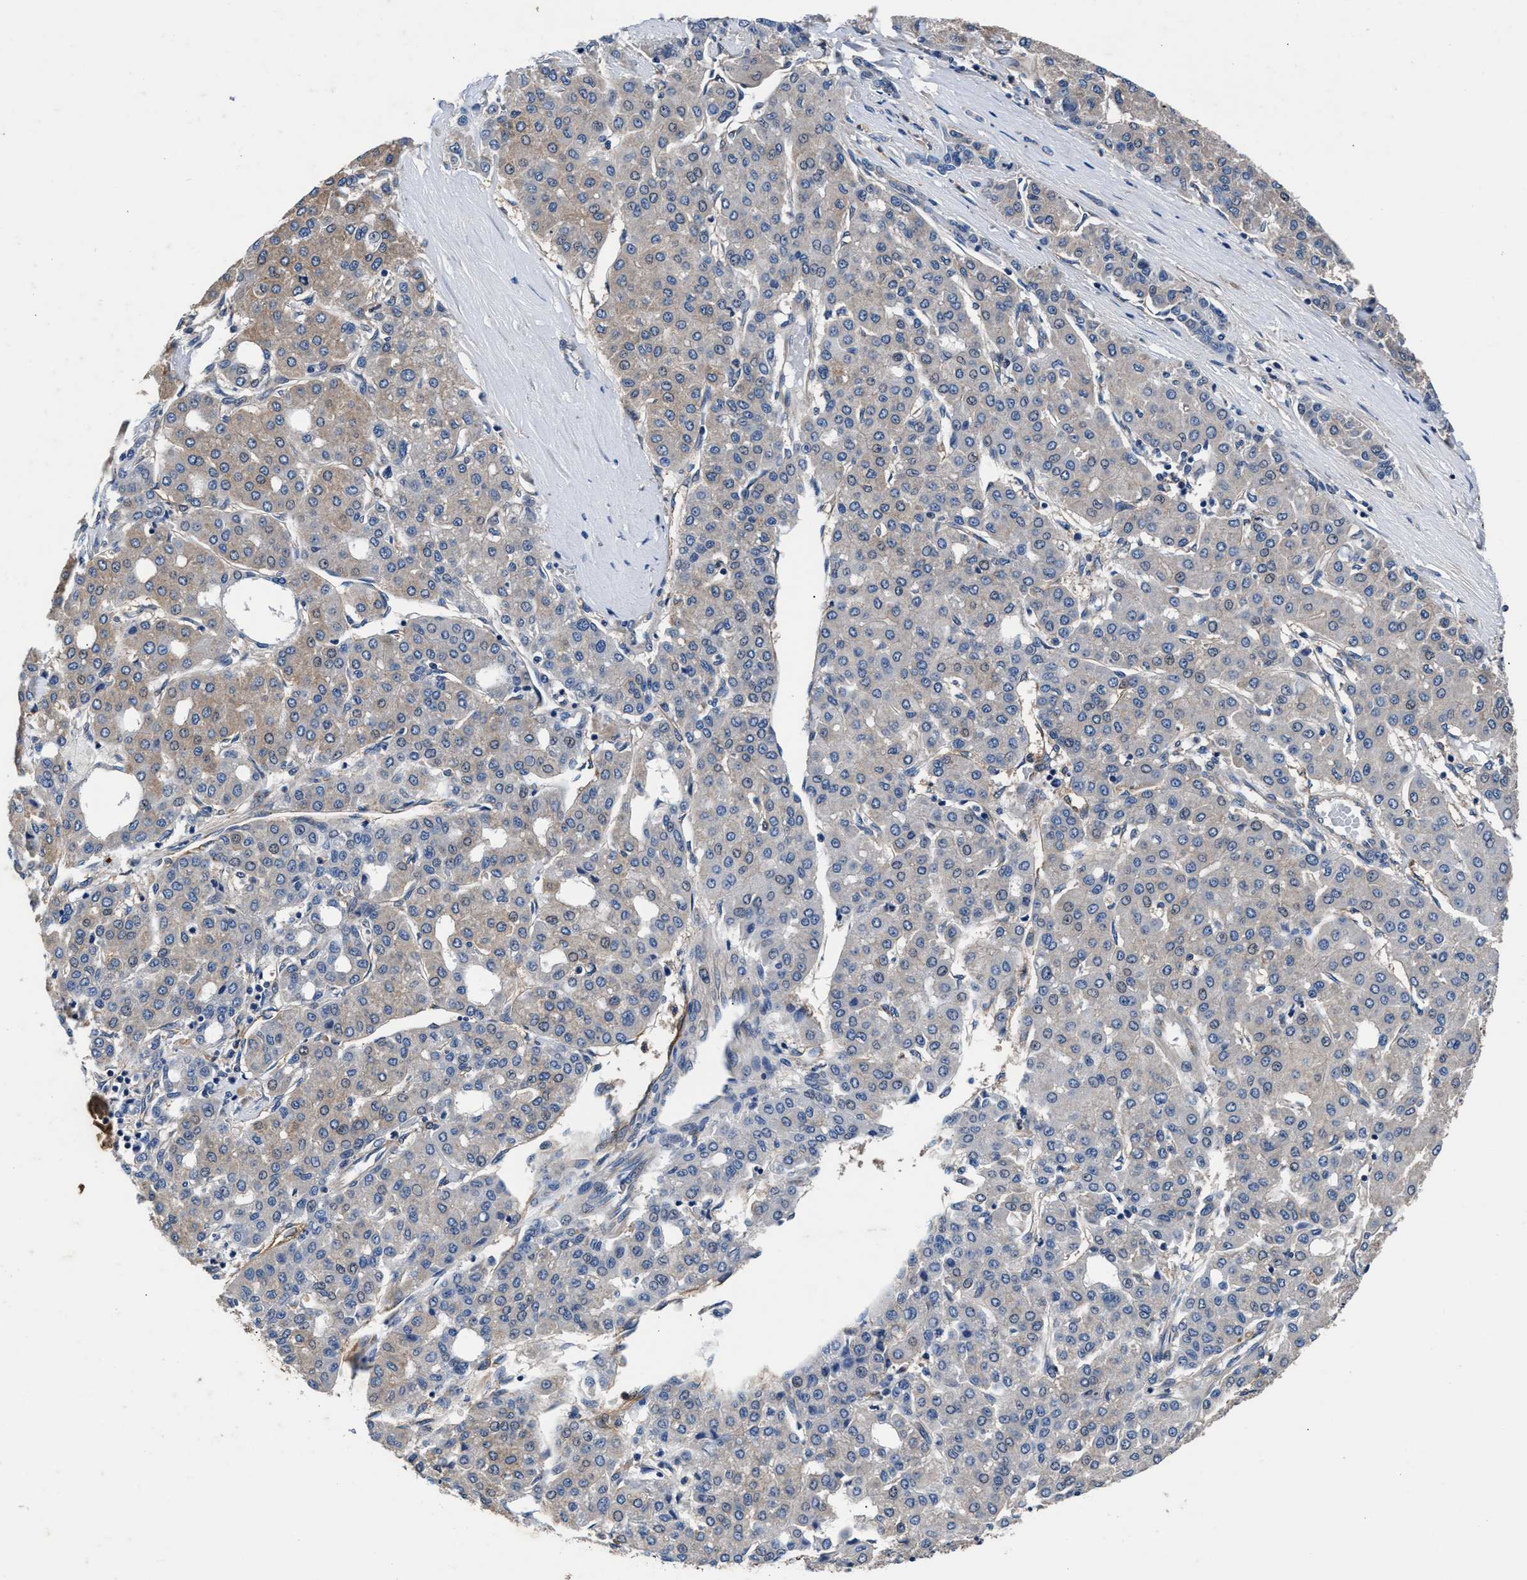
{"staining": {"intensity": "weak", "quantity": "25%-75%", "location": "cytoplasmic/membranous"}, "tissue": "liver cancer", "cell_type": "Tumor cells", "image_type": "cancer", "snomed": [{"axis": "morphology", "description": "Carcinoma, Hepatocellular, NOS"}, {"axis": "topography", "description": "Liver"}], "caption": "Immunohistochemical staining of human liver cancer shows low levels of weak cytoplasmic/membranous positivity in approximately 25%-75% of tumor cells.", "gene": "SH3GL1", "patient": {"sex": "male", "age": 65}}